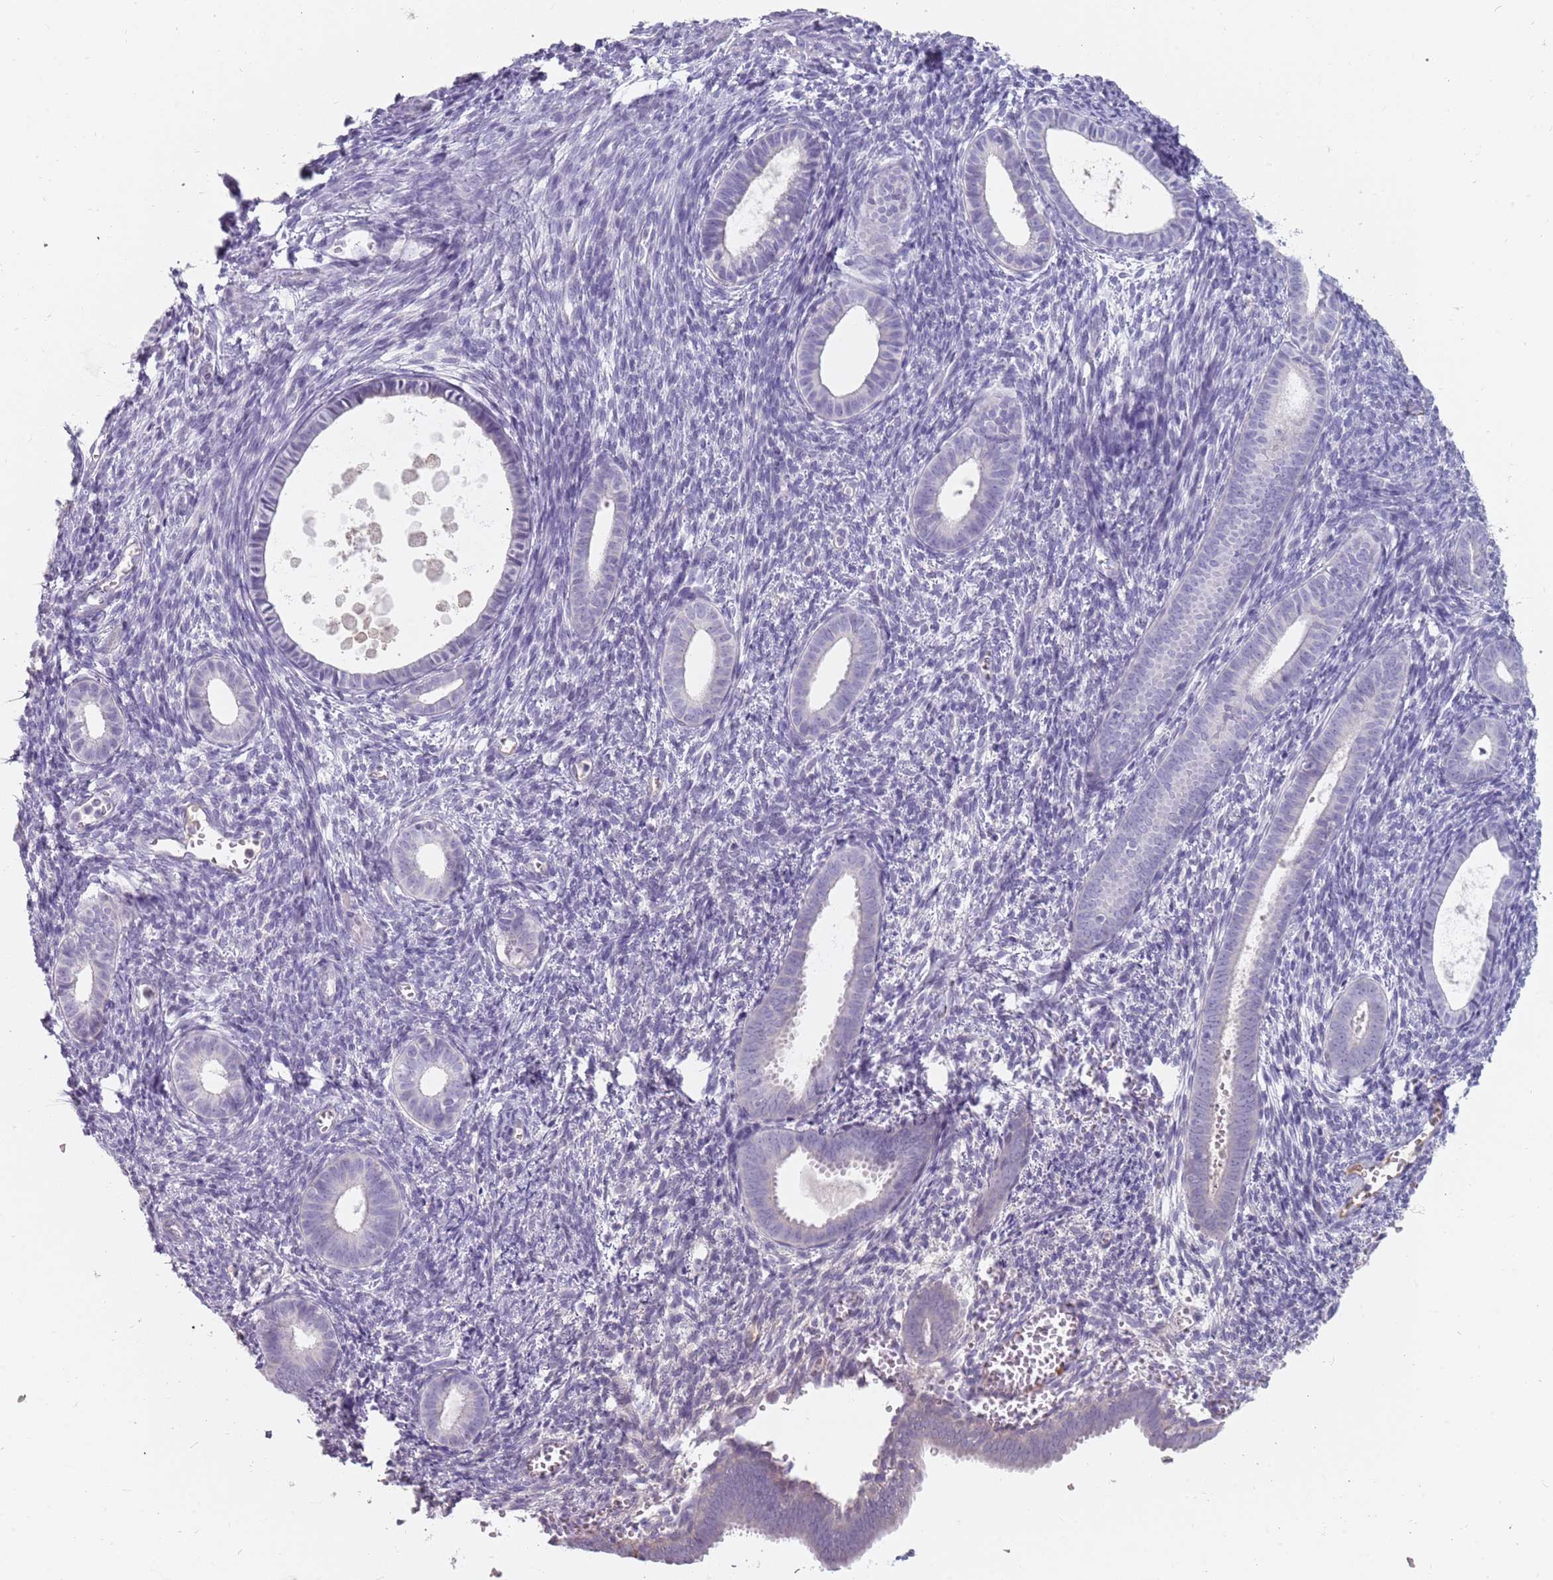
{"staining": {"intensity": "negative", "quantity": "none", "location": "none"}, "tissue": "endometrial cancer", "cell_type": "Tumor cells", "image_type": "cancer", "snomed": [{"axis": "morphology", "description": "Adenocarcinoma, NOS"}, {"axis": "topography", "description": "Endometrium"}], "caption": "Immunohistochemistry (IHC) histopathology image of human adenocarcinoma (endometrial) stained for a protein (brown), which shows no positivity in tumor cells.", "gene": "DDX4", "patient": {"sex": "female", "age": 75}}